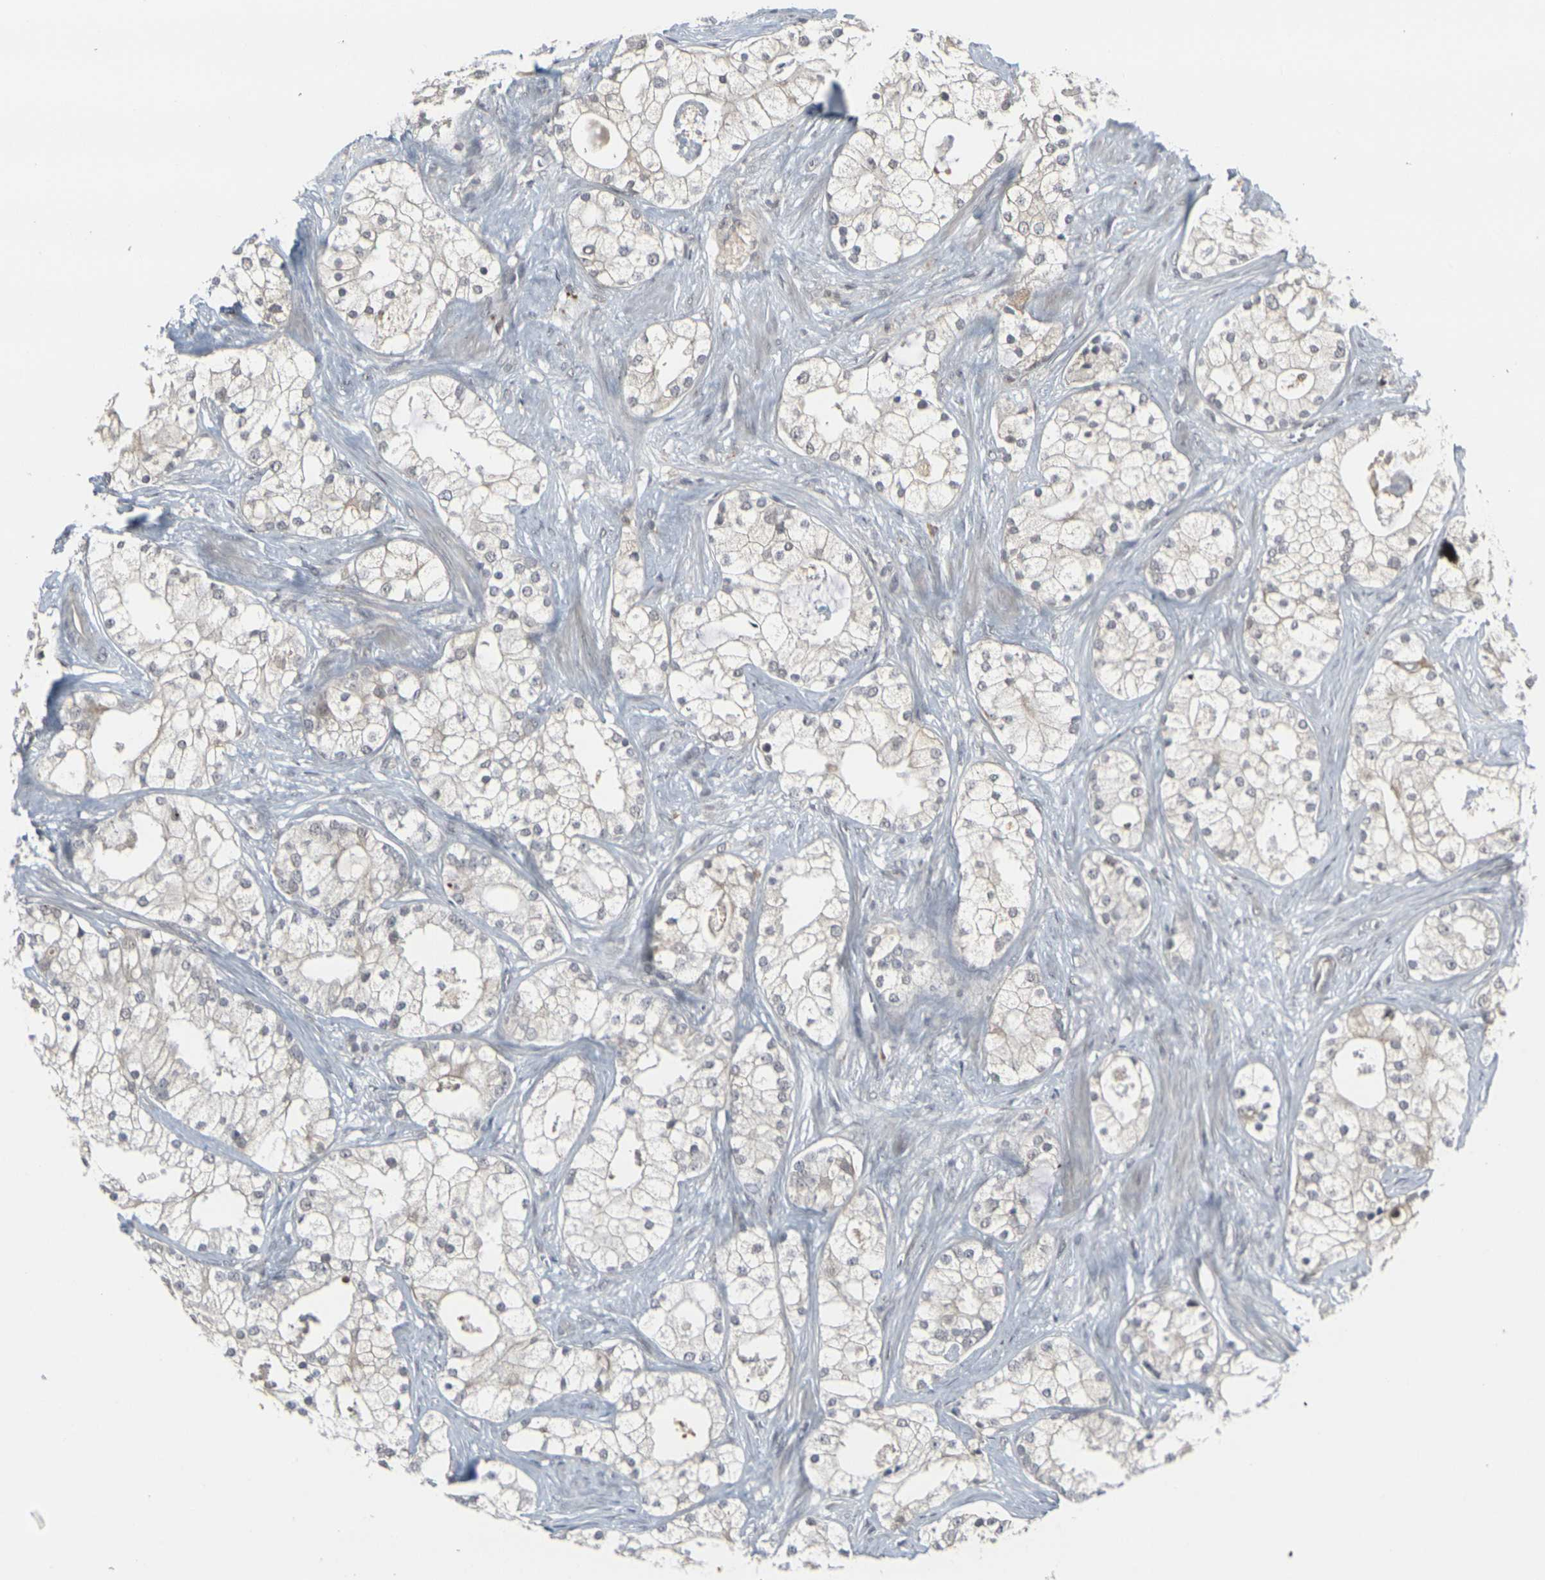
{"staining": {"intensity": "weak", "quantity": "<25%", "location": "cytoplasmic/membranous"}, "tissue": "prostate cancer", "cell_type": "Tumor cells", "image_type": "cancer", "snomed": [{"axis": "morphology", "description": "Adenocarcinoma, Low grade"}, {"axis": "topography", "description": "Prostate"}], "caption": "Immunohistochemical staining of prostate cancer (low-grade adenocarcinoma) displays no significant positivity in tumor cells.", "gene": "GPR19", "patient": {"sex": "male", "age": 58}}